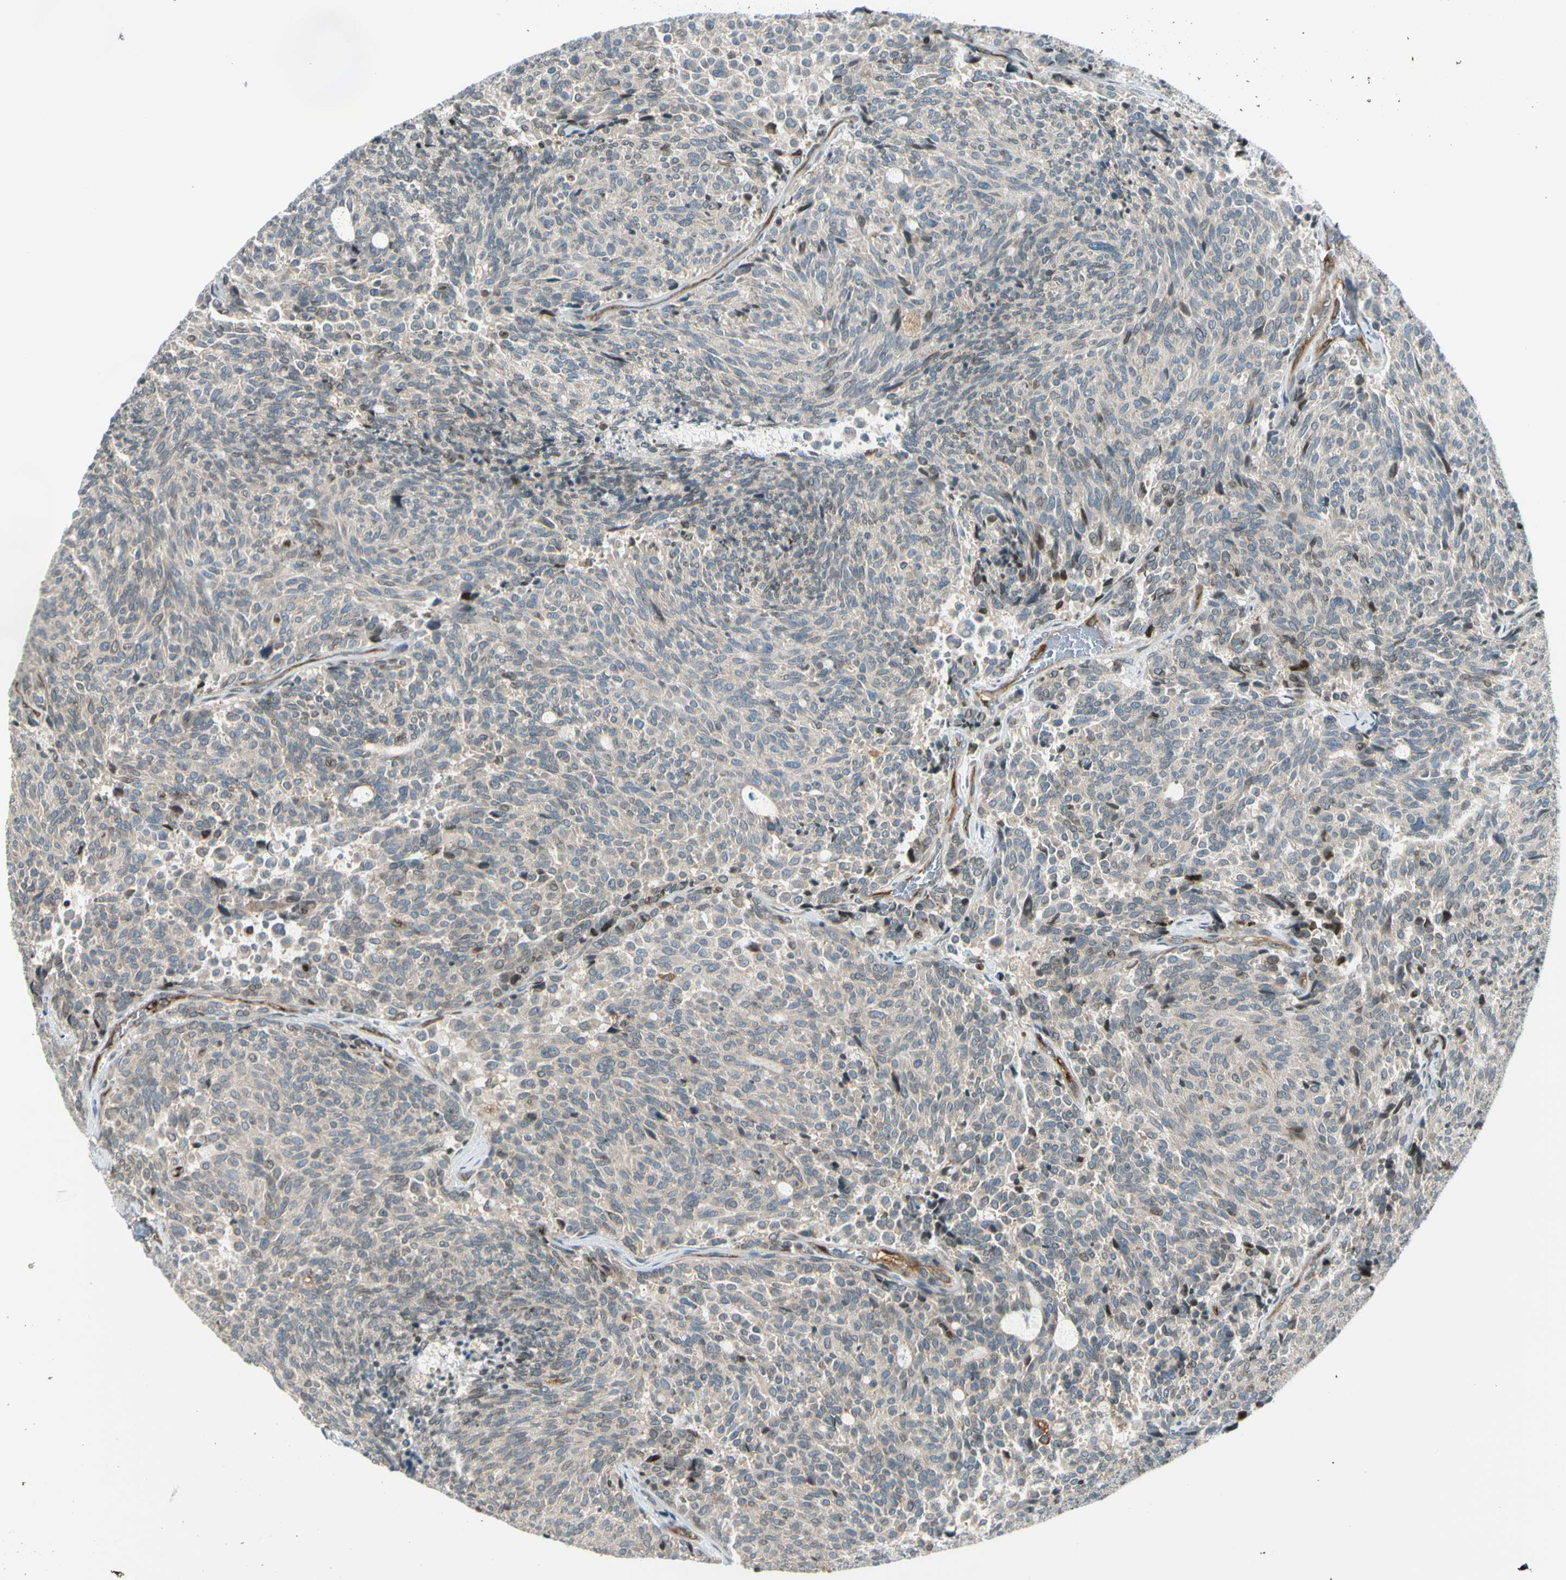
{"staining": {"intensity": "negative", "quantity": "none", "location": "none"}, "tissue": "carcinoid", "cell_type": "Tumor cells", "image_type": "cancer", "snomed": [{"axis": "morphology", "description": "Carcinoid, malignant, NOS"}, {"axis": "topography", "description": "Pancreas"}], "caption": "A histopathology image of human malignant carcinoid is negative for staining in tumor cells. (Immunohistochemistry (ihc), brightfield microscopy, high magnification).", "gene": "TRIO", "patient": {"sex": "female", "age": 54}}